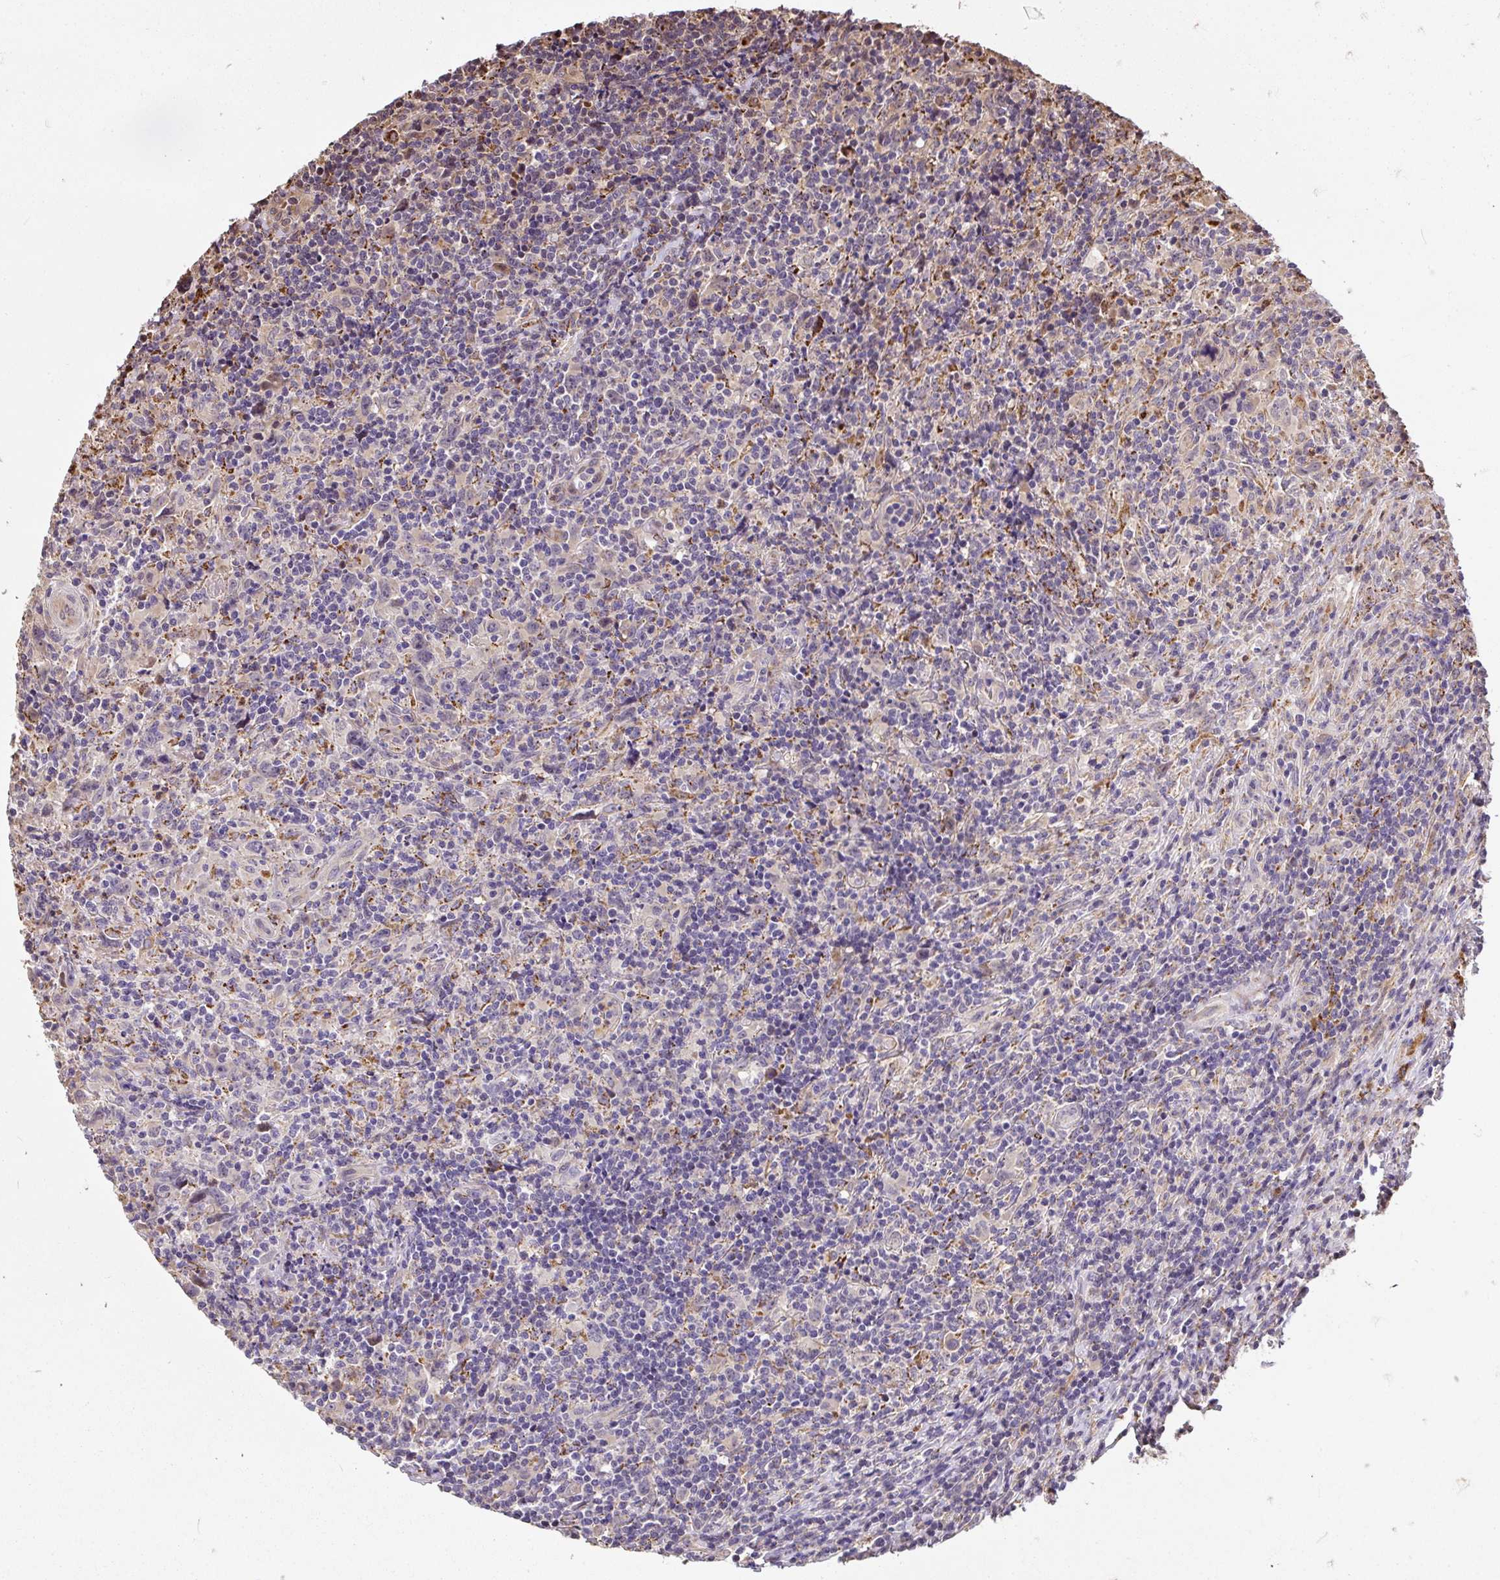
{"staining": {"intensity": "negative", "quantity": "none", "location": "none"}, "tissue": "lymphoma", "cell_type": "Tumor cells", "image_type": "cancer", "snomed": [{"axis": "morphology", "description": "Hodgkin's disease, NOS"}, {"axis": "topography", "description": "Lymph node"}], "caption": "IHC of Hodgkin's disease reveals no staining in tumor cells.", "gene": "PUS7L", "patient": {"sex": "female", "age": 18}}